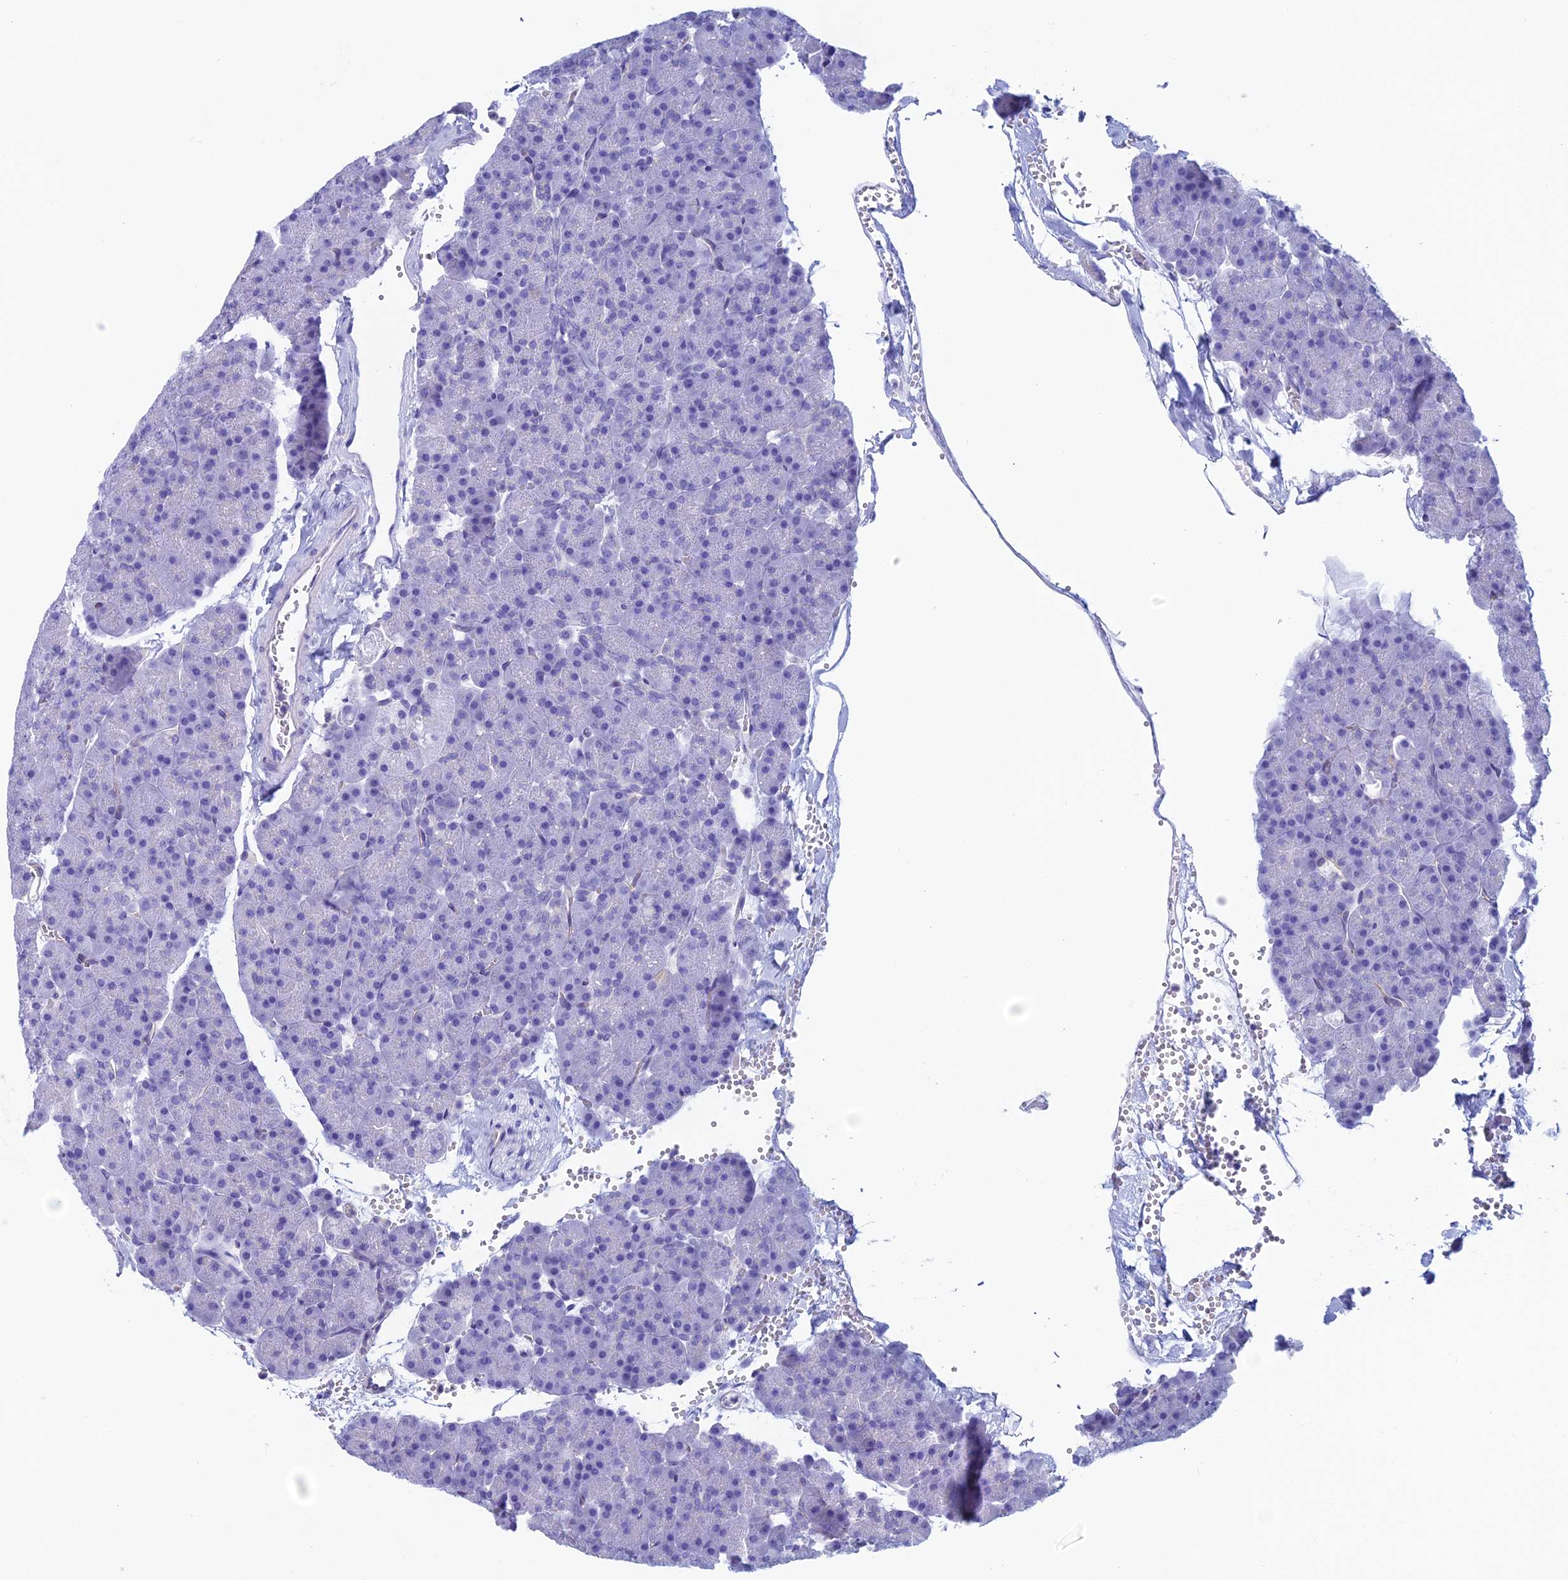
{"staining": {"intensity": "negative", "quantity": "none", "location": "none"}, "tissue": "pancreas", "cell_type": "Exocrine glandular cells", "image_type": "normal", "snomed": [{"axis": "morphology", "description": "Normal tissue, NOS"}, {"axis": "topography", "description": "Pancreas"}], "caption": "An image of pancreas stained for a protein exhibits no brown staining in exocrine glandular cells. (Stains: DAB (3,3'-diaminobenzidine) immunohistochemistry (IHC) with hematoxylin counter stain, Microscopy: brightfield microscopy at high magnification).", "gene": "KCNK17", "patient": {"sex": "male", "age": 36}}